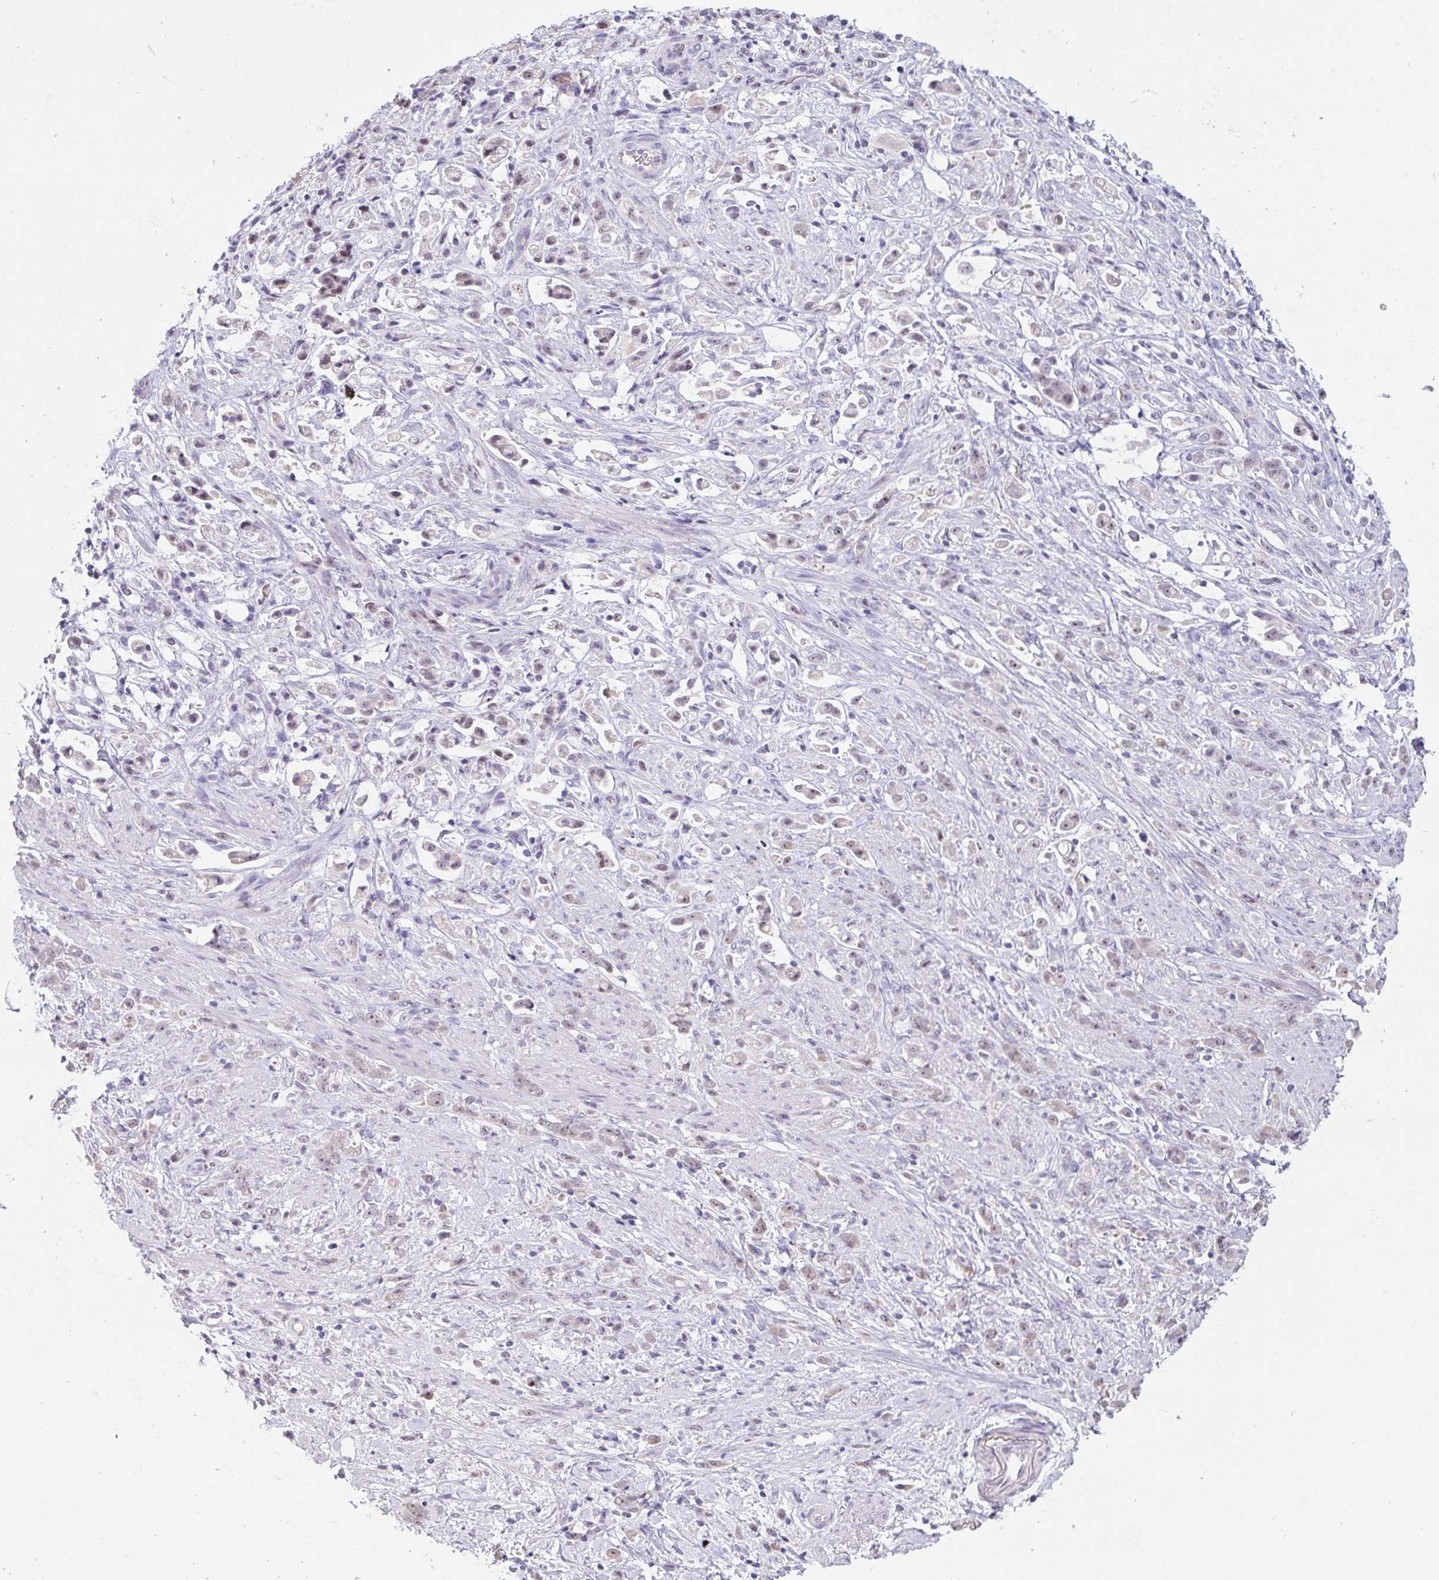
{"staining": {"intensity": "negative", "quantity": "none", "location": "none"}, "tissue": "stomach cancer", "cell_type": "Tumor cells", "image_type": "cancer", "snomed": [{"axis": "morphology", "description": "Adenocarcinoma, NOS"}, {"axis": "topography", "description": "Stomach"}], "caption": "Immunohistochemical staining of stomach cancer demonstrates no significant positivity in tumor cells. (DAB immunohistochemistry (IHC) with hematoxylin counter stain).", "gene": "MYC", "patient": {"sex": "female", "age": 60}}